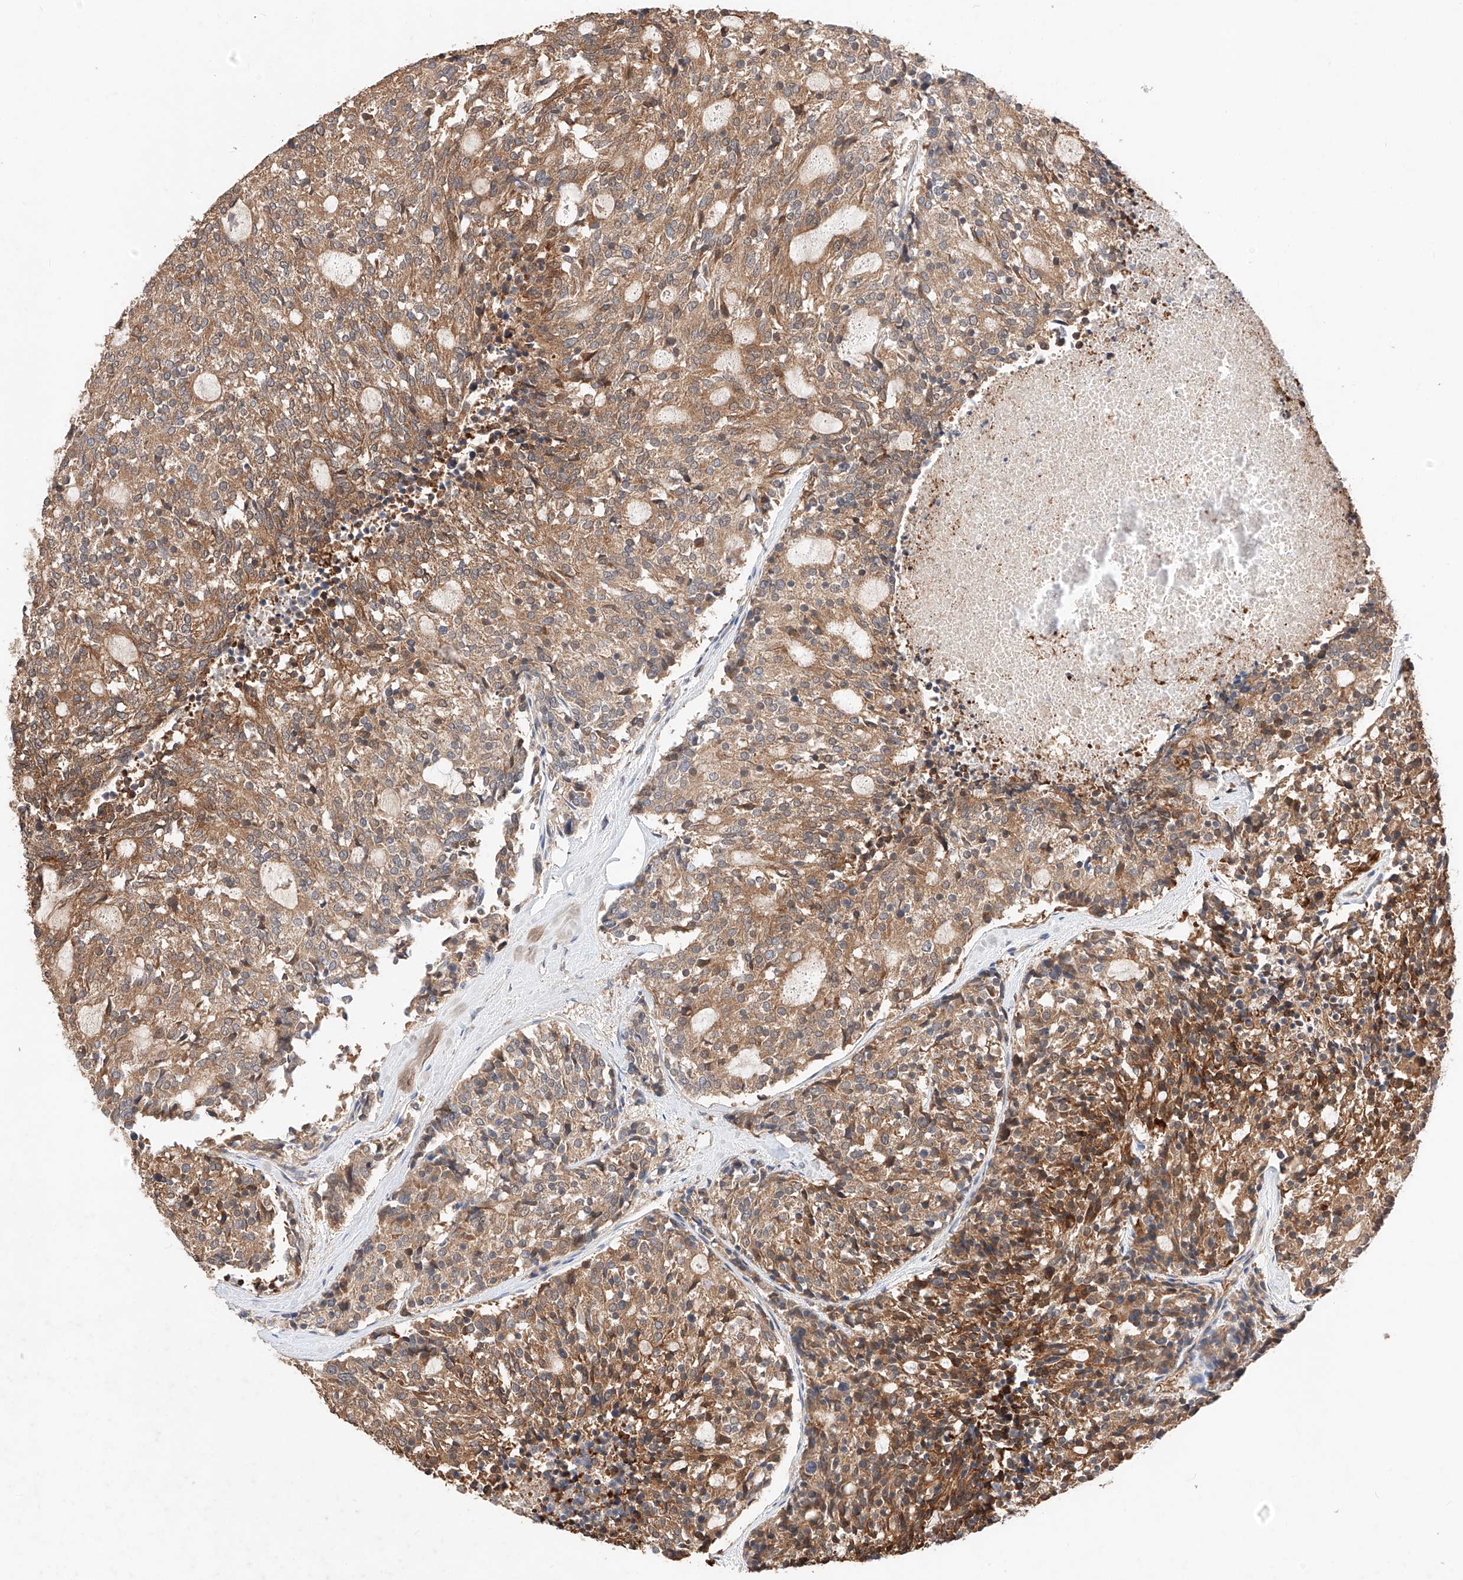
{"staining": {"intensity": "moderate", "quantity": ">75%", "location": "cytoplasmic/membranous"}, "tissue": "carcinoid", "cell_type": "Tumor cells", "image_type": "cancer", "snomed": [{"axis": "morphology", "description": "Carcinoid, malignant, NOS"}, {"axis": "topography", "description": "Pancreas"}], "caption": "Malignant carcinoid tissue demonstrates moderate cytoplasmic/membranous expression in approximately >75% of tumor cells", "gene": "ZSCAN4", "patient": {"sex": "female", "age": 54}}